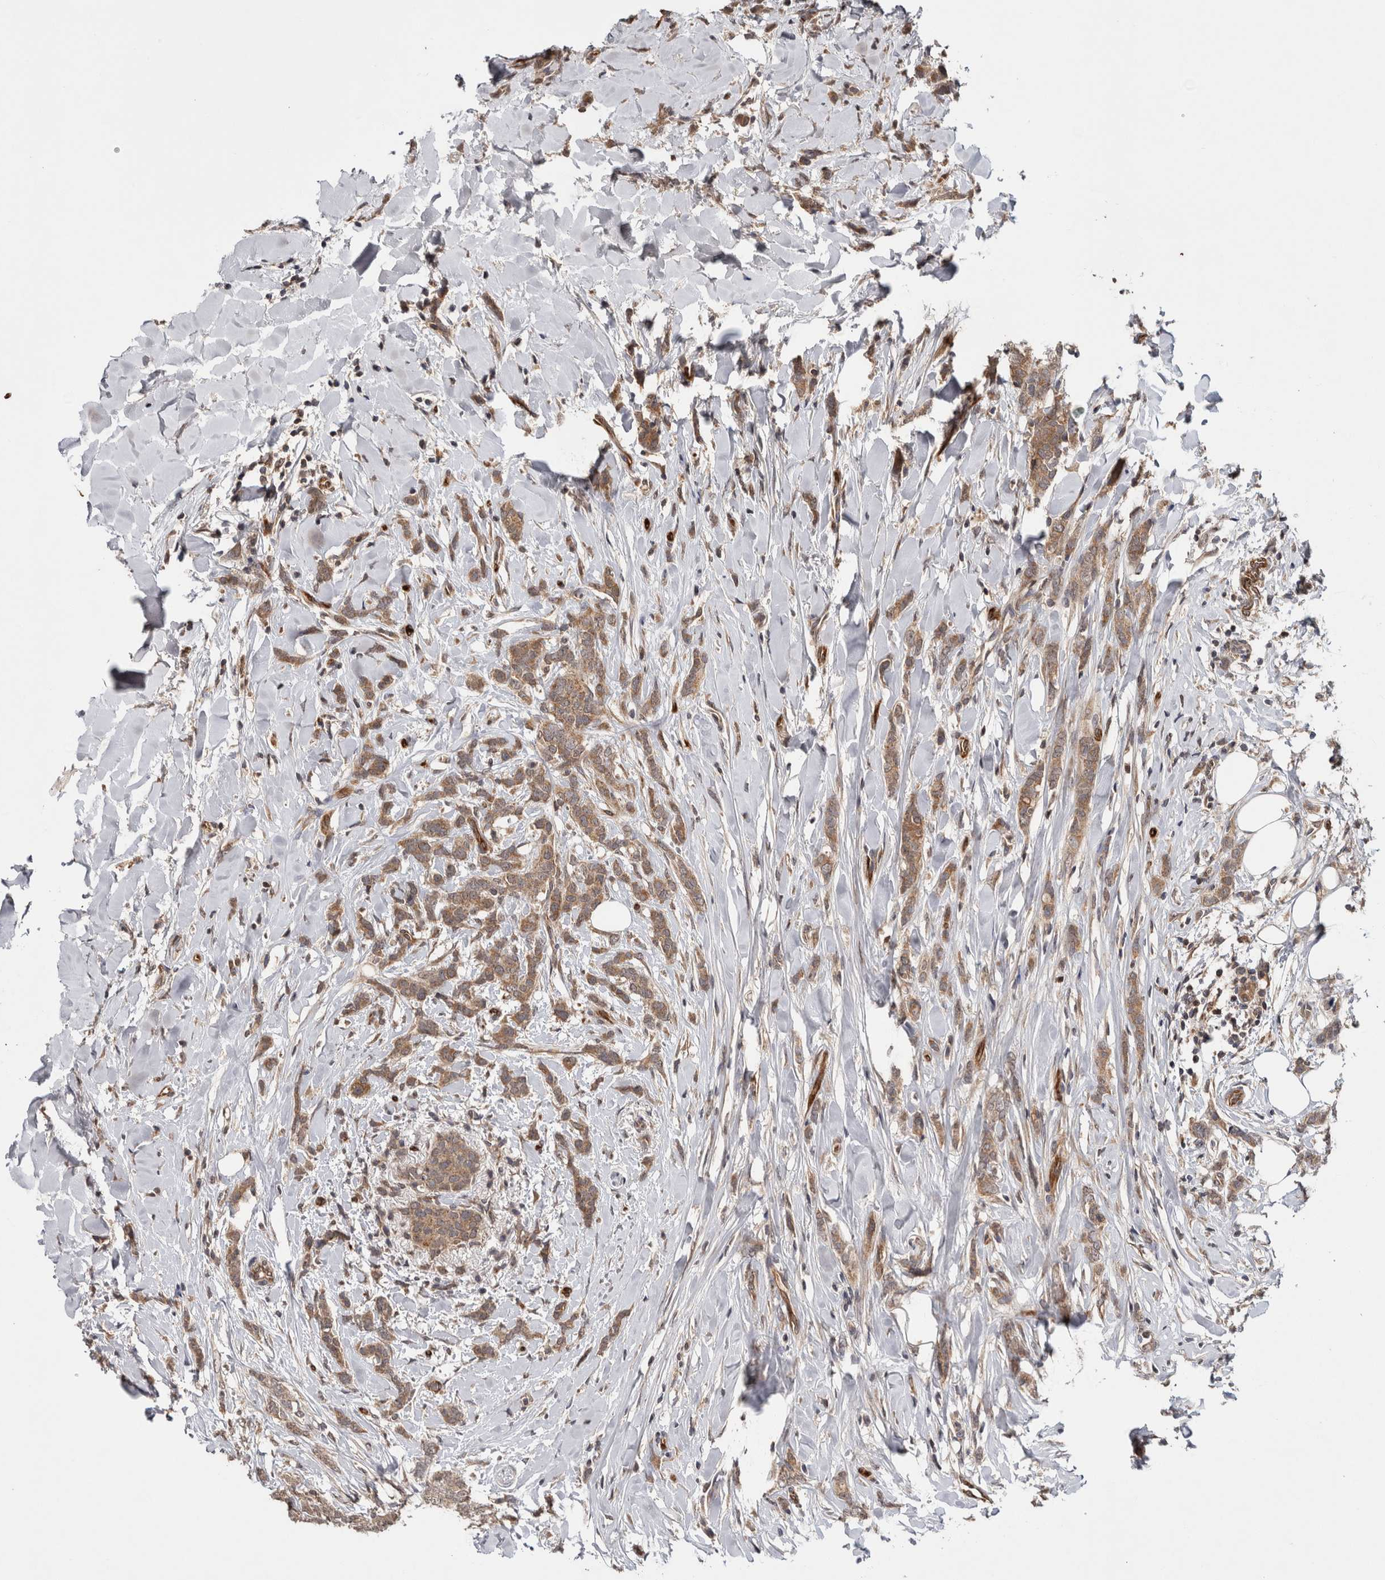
{"staining": {"intensity": "weak", "quantity": ">75%", "location": "cytoplasmic/membranous"}, "tissue": "breast cancer", "cell_type": "Tumor cells", "image_type": "cancer", "snomed": [{"axis": "morphology", "description": "Lobular carcinoma"}, {"axis": "topography", "description": "Skin"}, {"axis": "topography", "description": "Breast"}], "caption": "IHC (DAB) staining of human breast cancer reveals weak cytoplasmic/membranous protein positivity in approximately >75% of tumor cells. (Brightfield microscopy of DAB IHC at high magnification).", "gene": "HMOX2", "patient": {"sex": "female", "age": 46}}